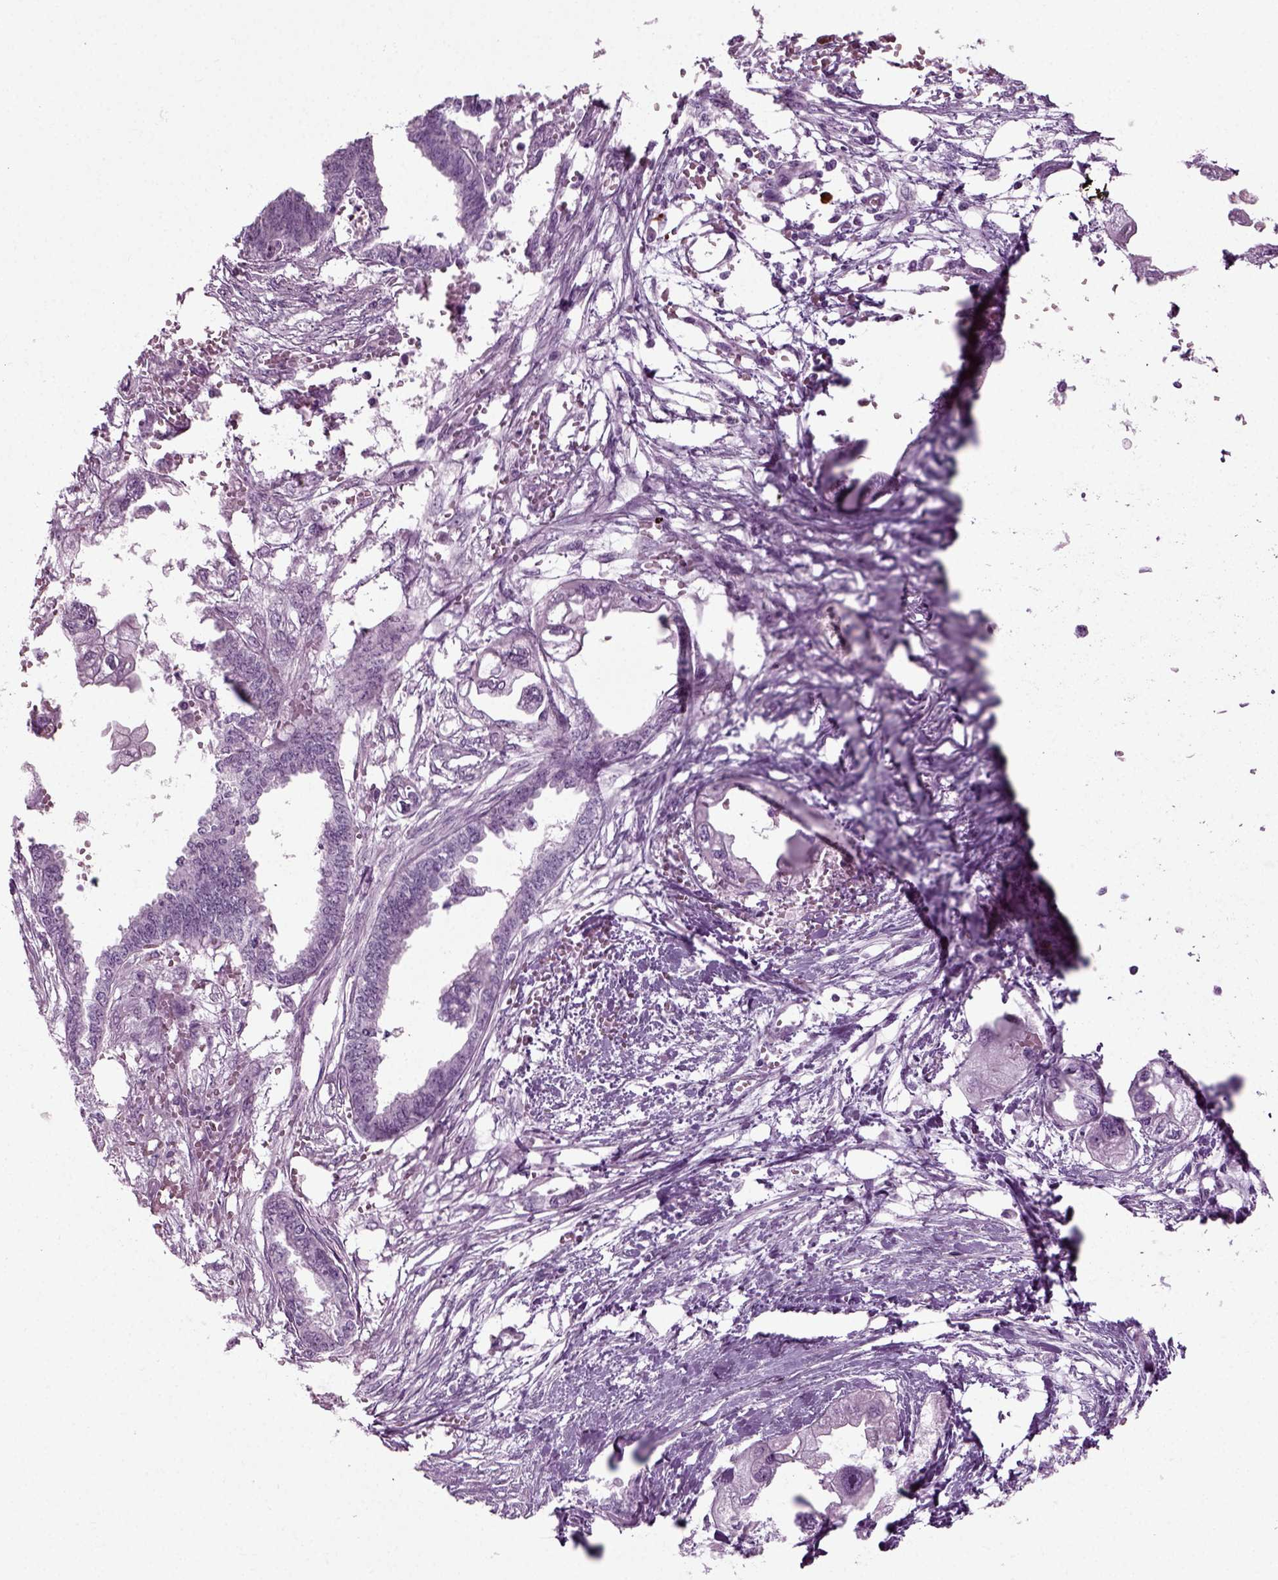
{"staining": {"intensity": "negative", "quantity": "none", "location": "none"}, "tissue": "endometrial cancer", "cell_type": "Tumor cells", "image_type": "cancer", "snomed": [{"axis": "morphology", "description": "Adenocarcinoma, NOS"}, {"axis": "morphology", "description": "Adenocarcinoma, metastatic, NOS"}, {"axis": "topography", "description": "Adipose tissue"}, {"axis": "topography", "description": "Endometrium"}], "caption": "A micrograph of human endometrial cancer is negative for staining in tumor cells.", "gene": "PRLH", "patient": {"sex": "female", "age": 67}}